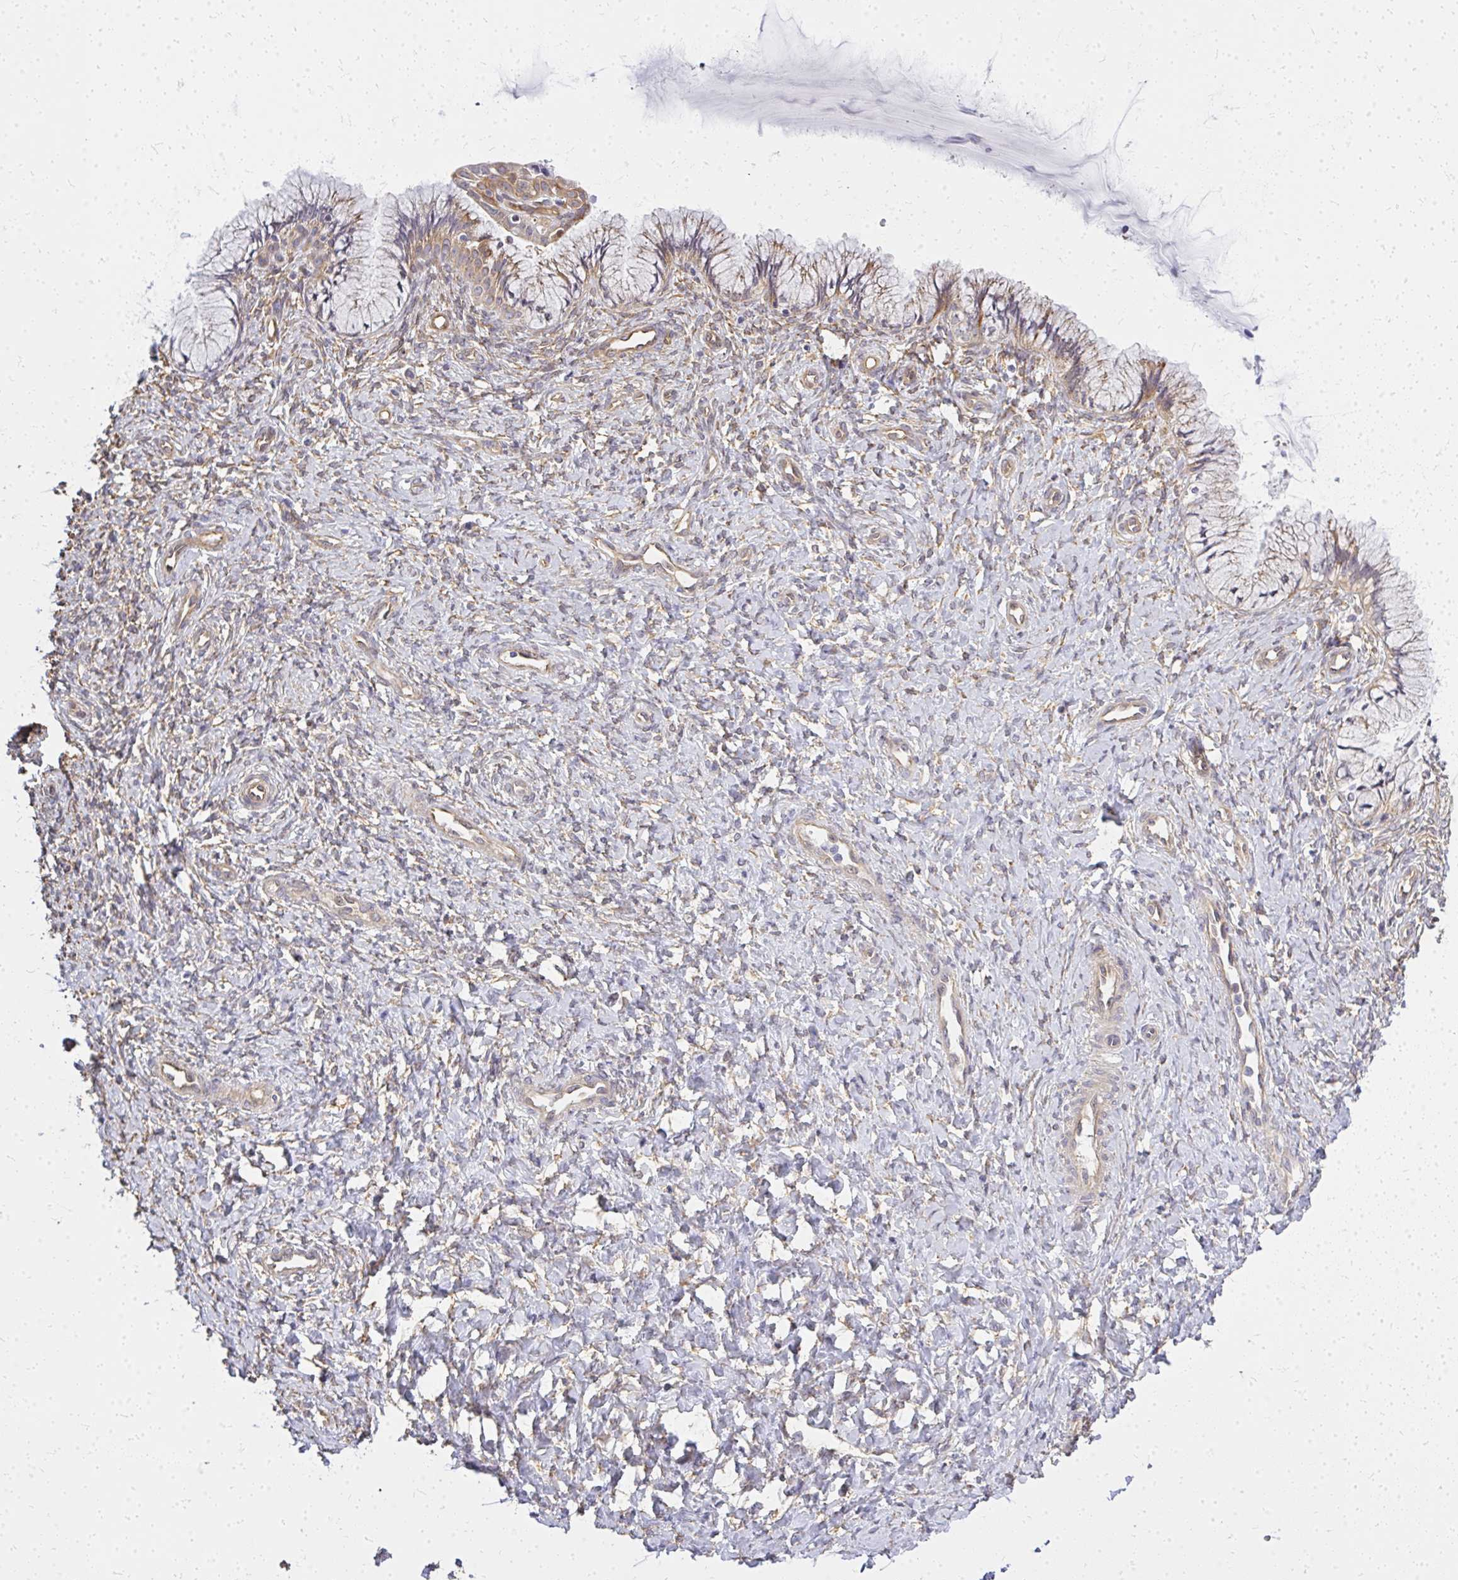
{"staining": {"intensity": "weak", "quantity": "25%-75%", "location": "cytoplasmic/membranous"}, "tissue": "cervix", "cell_type": "Glandular cells", "image_type": "normal", "snomed": [{"axis": "morphology", "description": "Normal tissue, NOS"}, {"axis": "topography", "description": "Cervix"}], "caption": "Cervix stained with IHC shows weak cytoplasmic/membranous expression in approximately 25%-75% of glandular cells. The protein is shown in brown color, while the nuclei are stained blue.", "gene": "ENSG00000258472", "patient": {"sex": "female", "age": 37}}